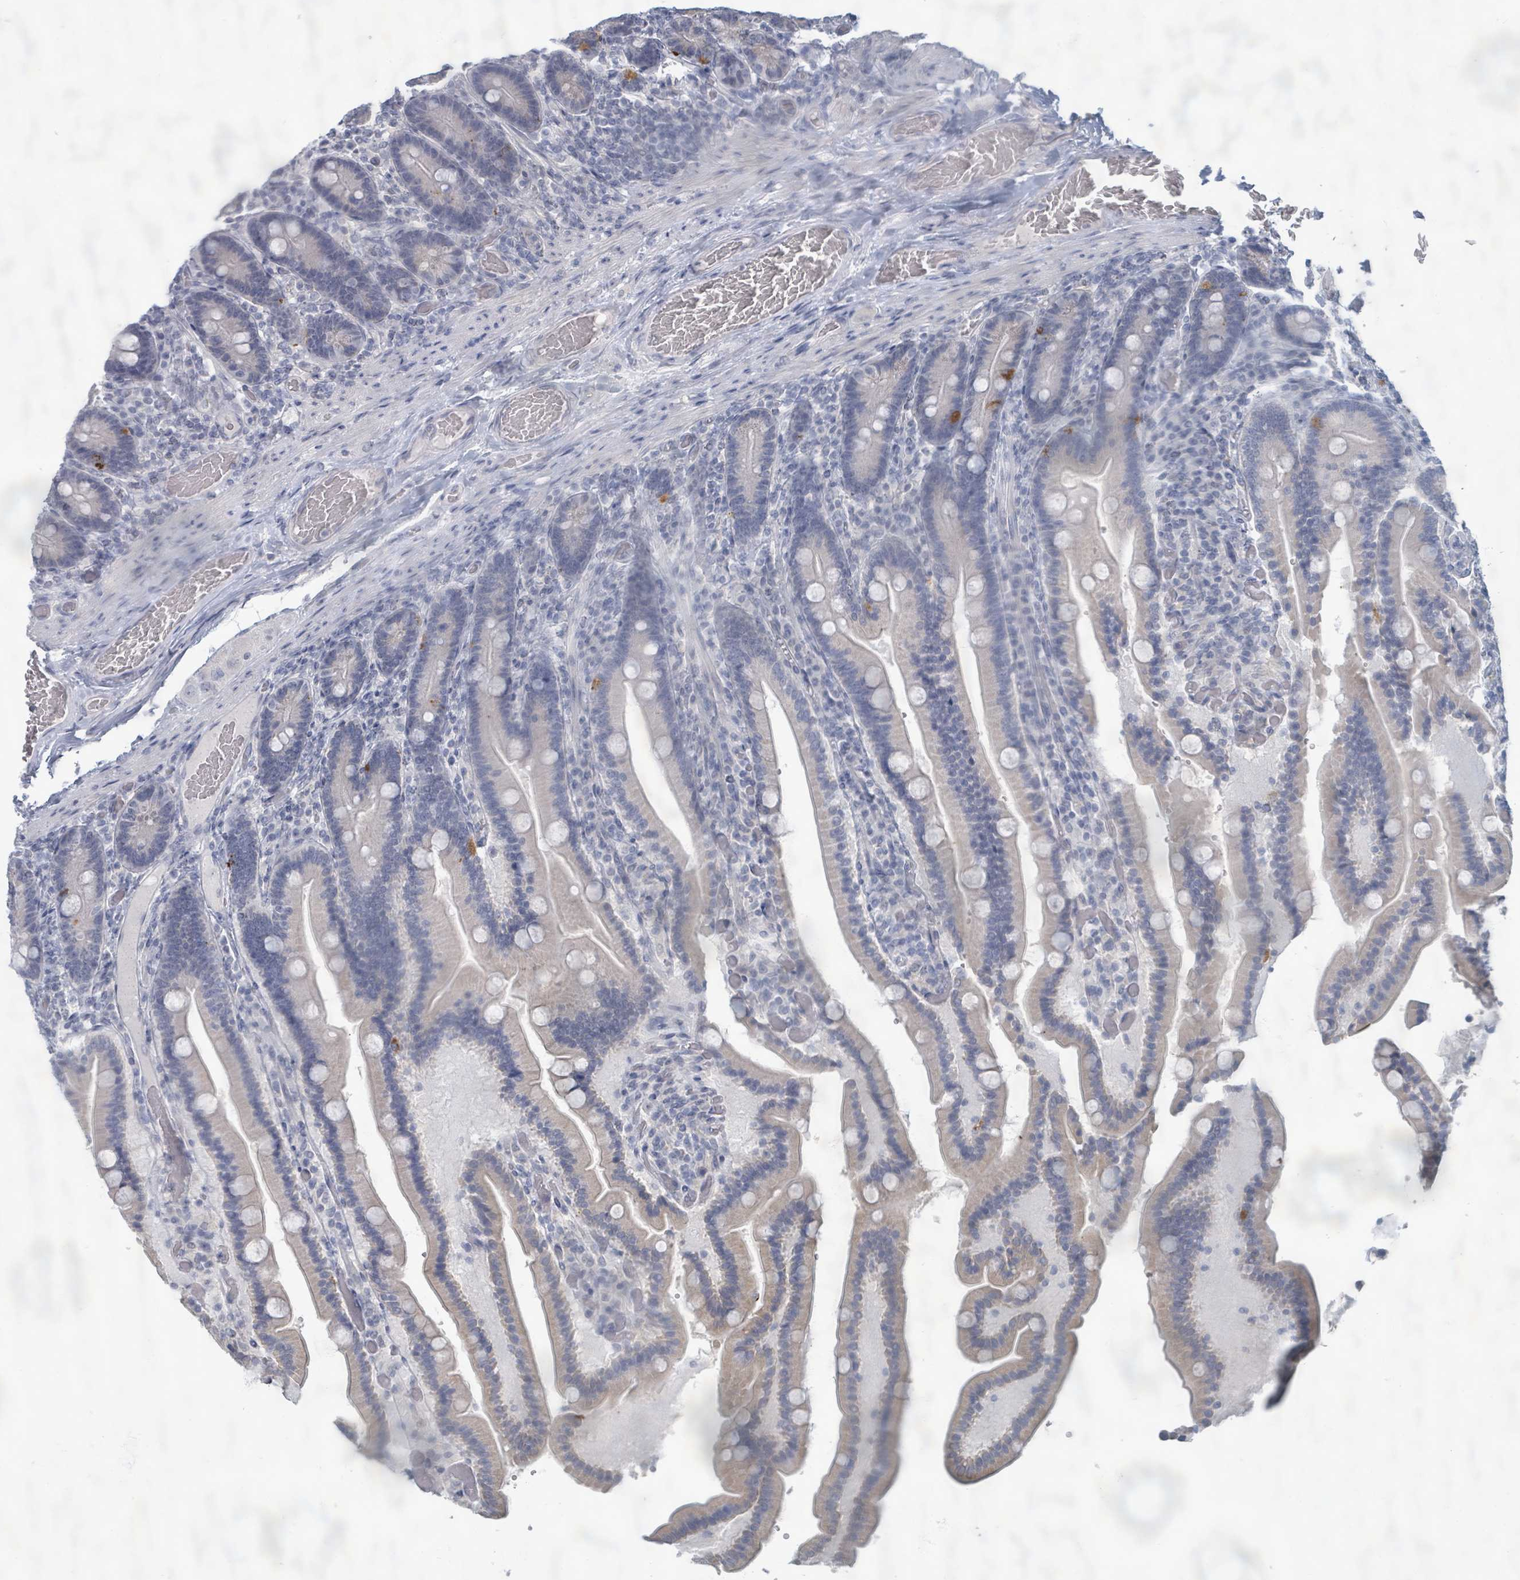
{"staining": {"intensity": "moderate", "quantity": "<25%", "location": "cytoplasmic/membranous"}, "tissue": "duodenum", "cell_type": "Glandular cells", "image_type": "normal", "snomed": [{"axis": "morphology", "description": "Normal tissue, NOS"}, {"axis": "topography", "description": "Duodenum"}], "caption": "Moderate cytoplasmic/membranous expression for a protein is seen in about <25% of glandular cells of unremarkable duodenum using immunohistochemistry.", "gene": "WNT11", "patient": {"sex": "female", "age": 62}}